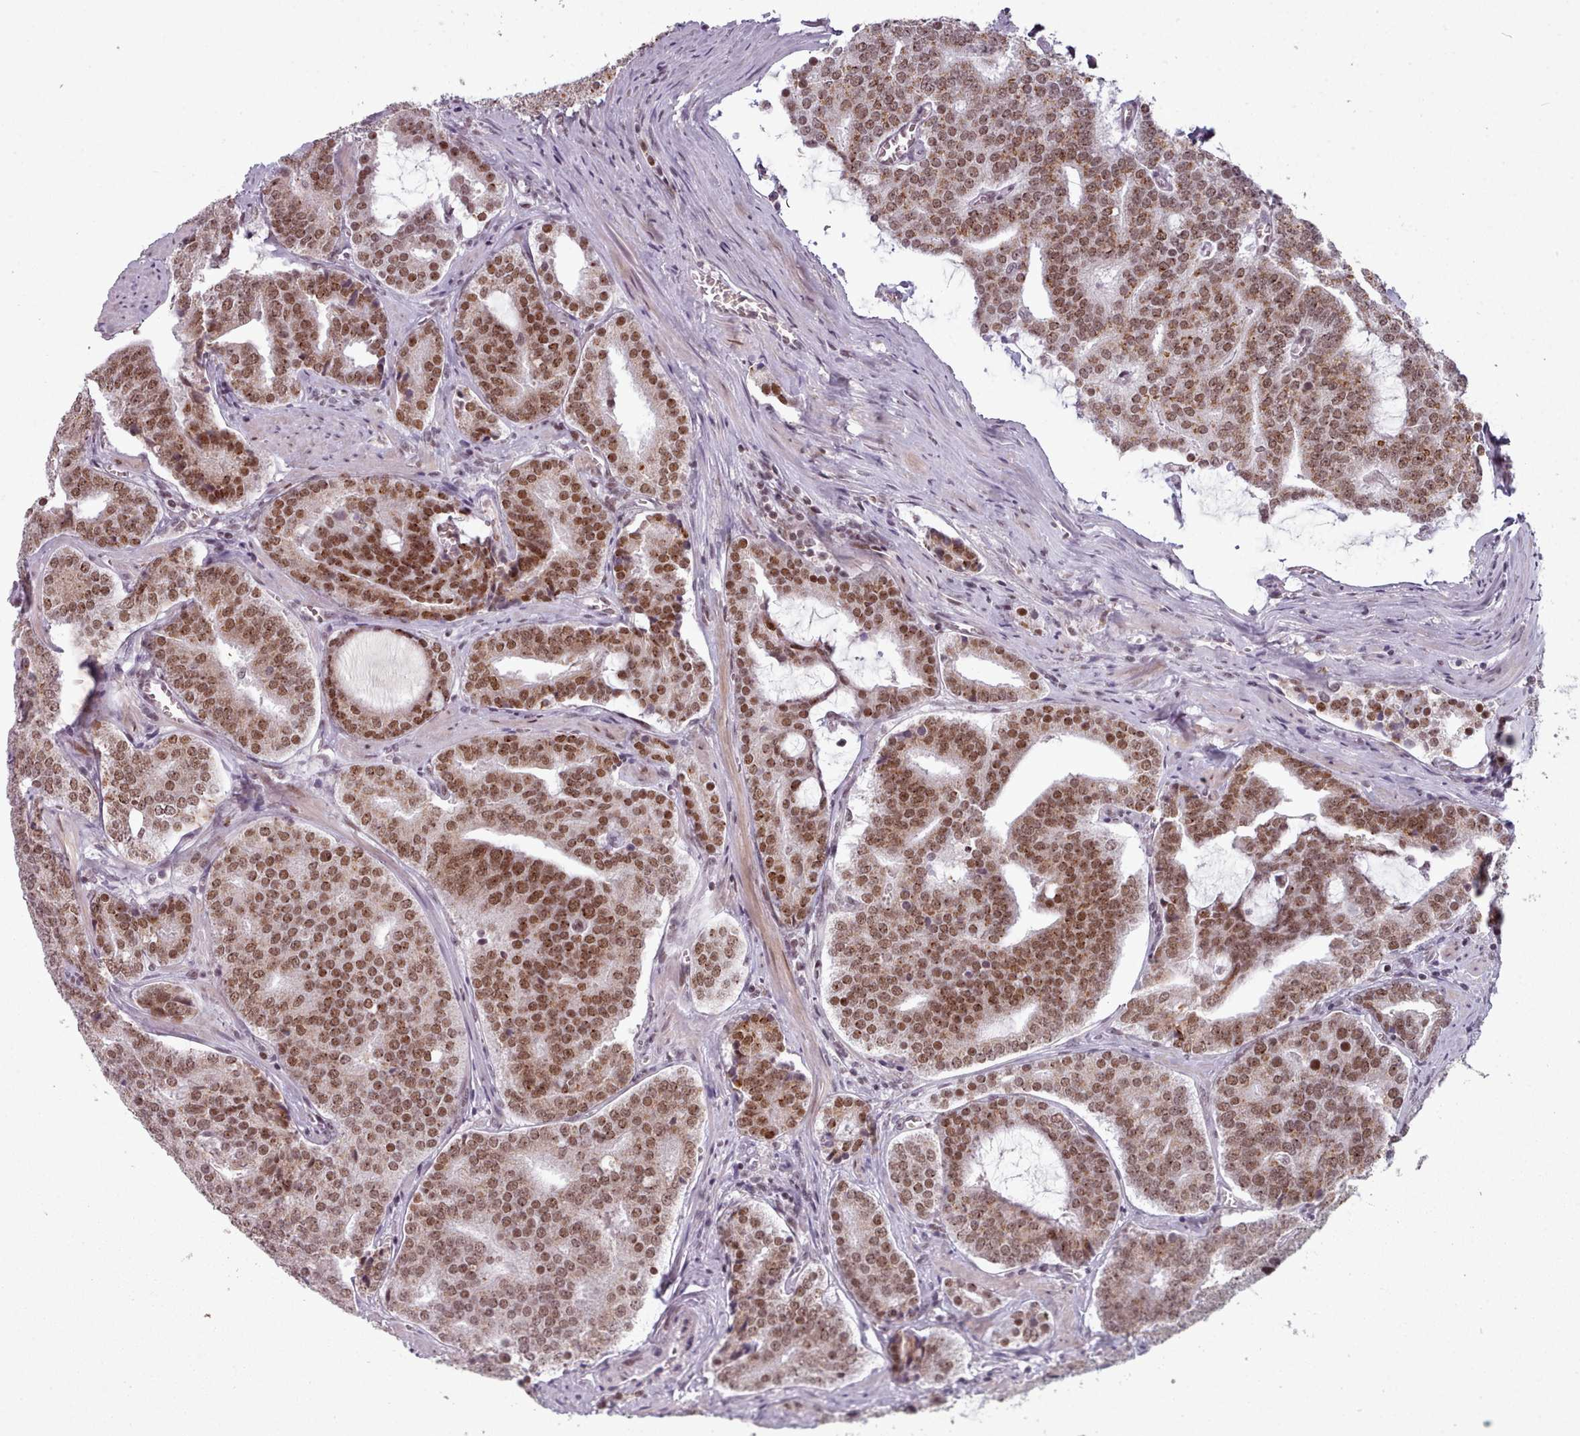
{"staining": {"intensity": "moderate", "quantity": ">75%", "location": "nuclear"}, "tissue": "prostate cancer", "cell_type": "Tumor cells", "image_type": "cancer", "snomed": [{"axis": "morphology", "description": "Adenocarcinoma, High grade"}, {"axis": "topography", "description": "Prostate"}], "caption": "An immunohistochemistry image of neoplastic tissue is shown. Protein staining in brown labels moderate nuclear positivity in prostate cancer (high-grade adenocarcinoma) within tumor cells.", "gene": "SRSF9", "patient": {"sex": "male", "age": 55}}